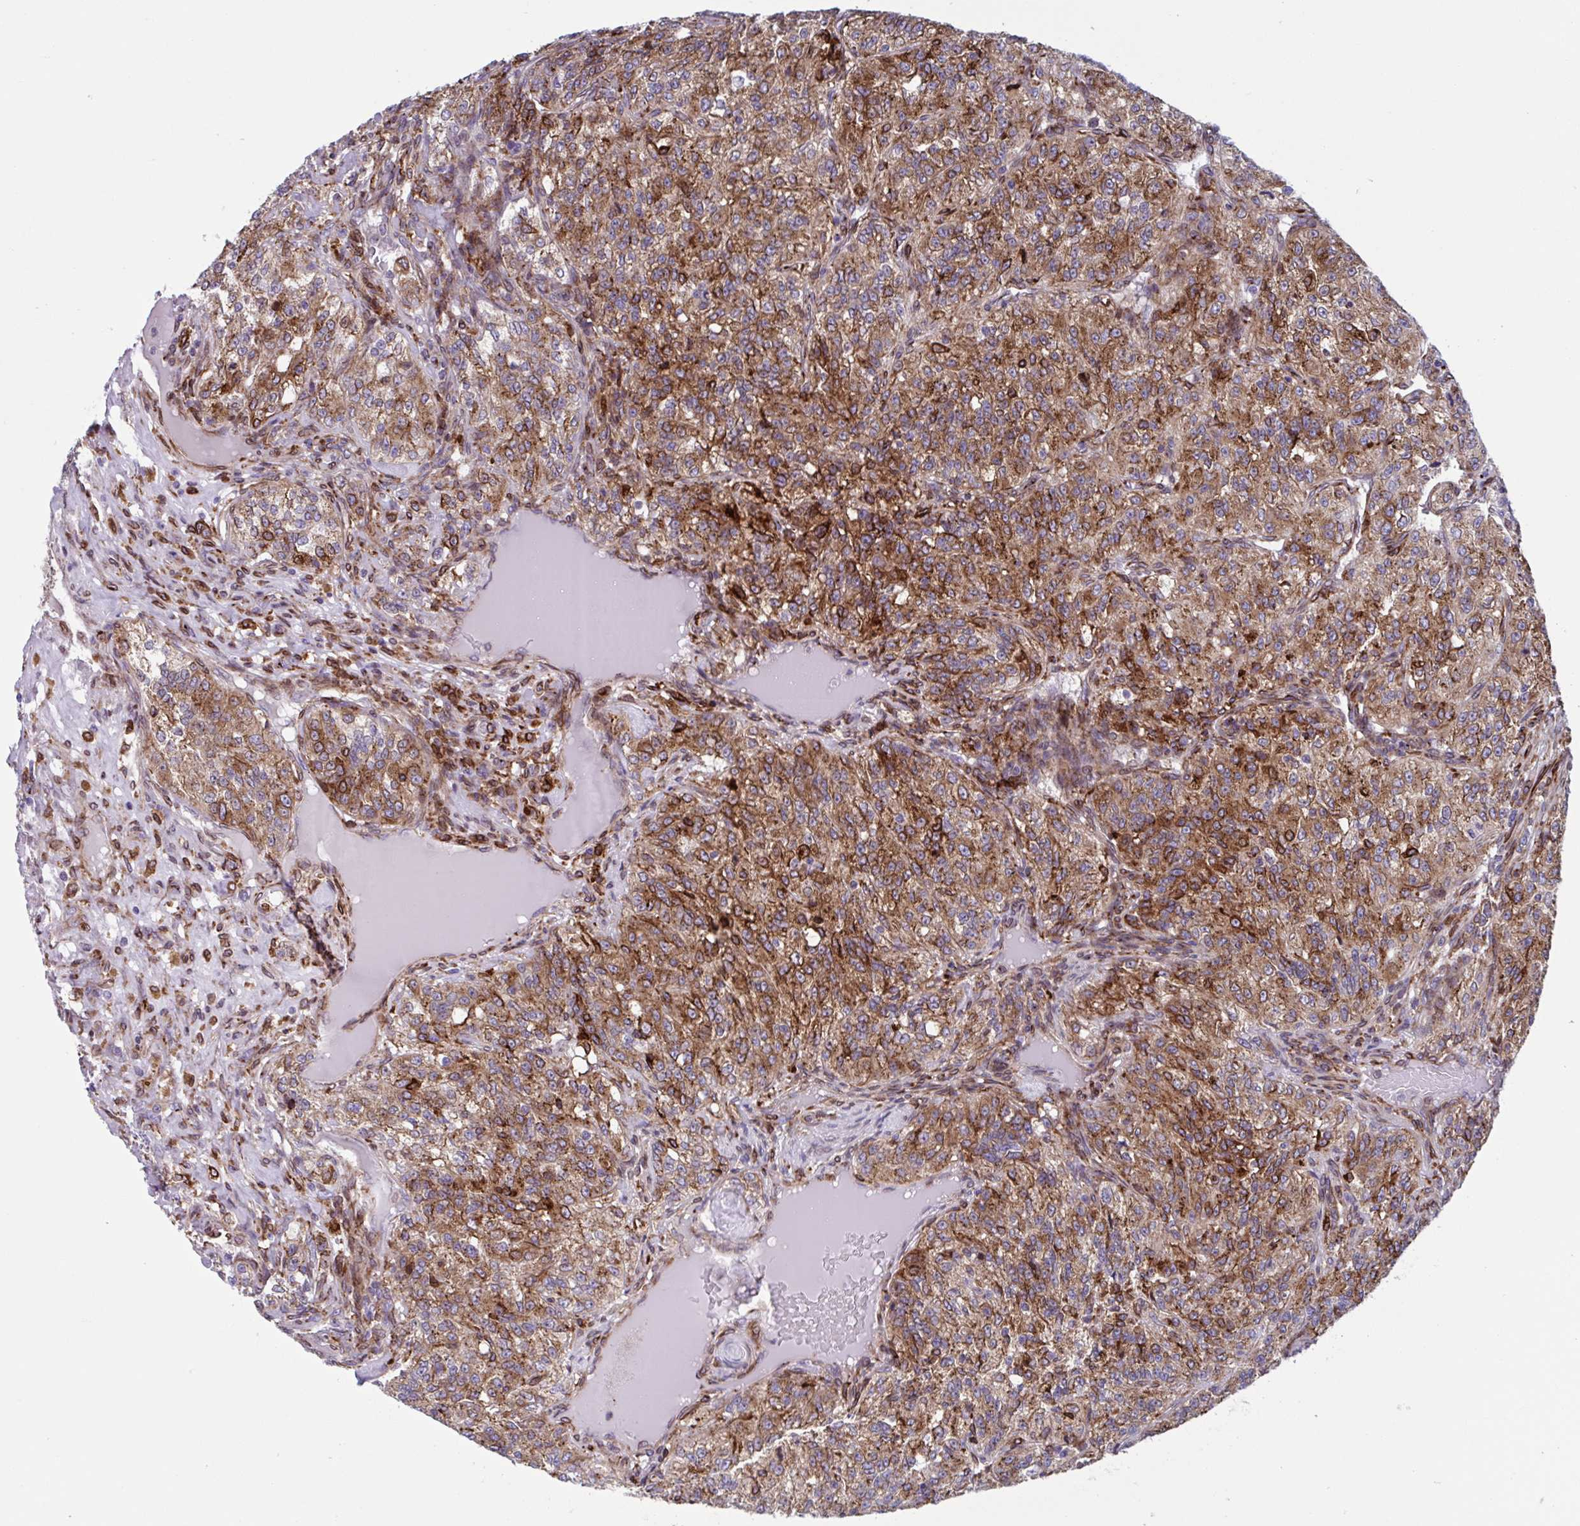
{"staining": {"intensity": "moderate", "quantity": ">75%", "location": "cytoplasmic/membranous"}, "tissue": "renal cancer", "cell_type": "Tumor cells", "image_type": "cancer", "snomed": [{"axis": "morphology", "description": "Adenocarcinoma, NOS"}, {"axis": "topography", "description": "Kidney"}], "caption": "Immunohistochemistry (IHC) of human renal cancer (adenocarcinoma) displays medium levels of moderate cytoplasmic/membranous positivity in approximately >75% of tumor cells.", "gene": "RFK", "patient": {"sex": "female", "age": 63}}